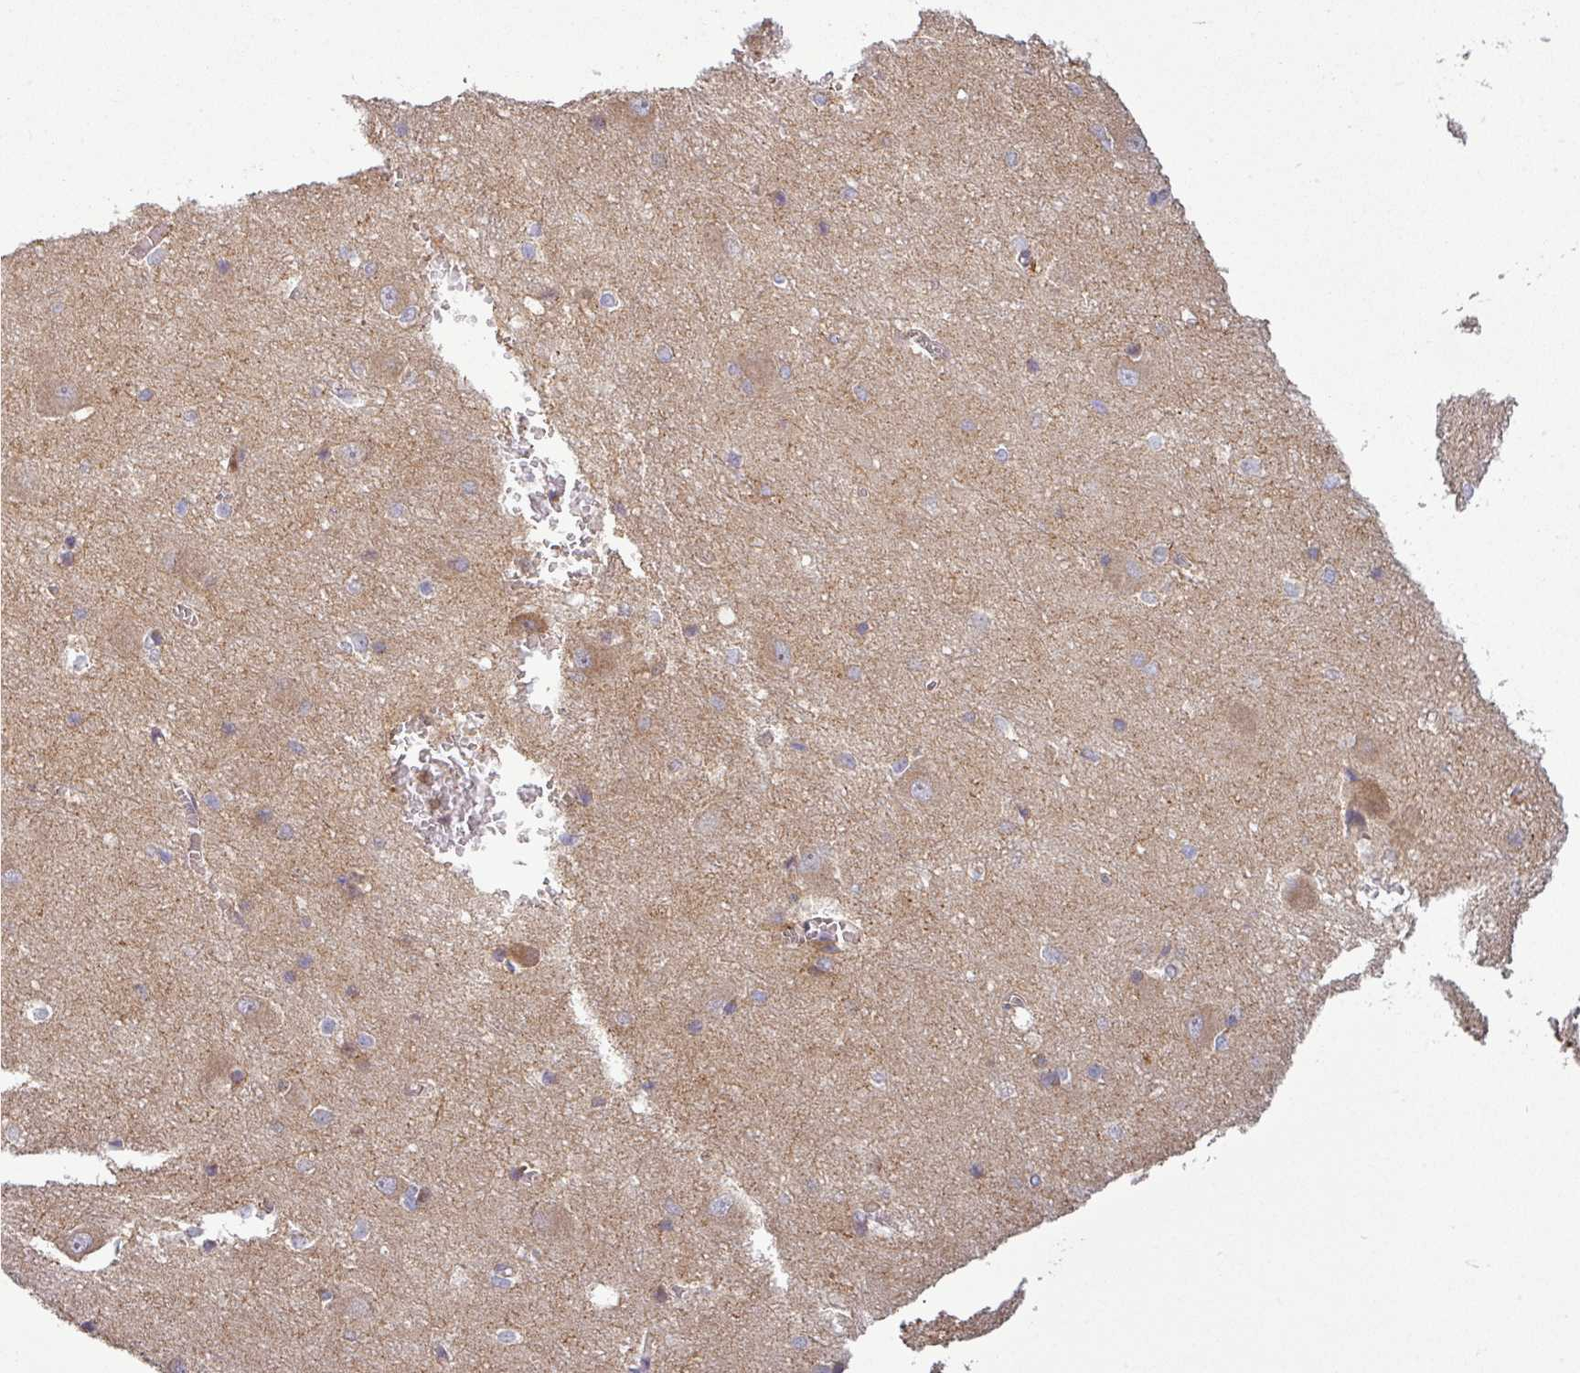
{"staining": {"intensity": "negative", "quantity": "none", "location": "none"}, "tissue": "hippocampus", "cell_type": "Glial cells", "image_type": "normal", "snomed": [{"axis": "morphology", "description": "Normal tissue, NOS"}, {"axis": "topography", "description": "Hippocampus"}], "caption": "A photomicrograph of hippocampus stained for a protein demonstrates no brown staining in glial cells. Brightfield microscopy of immunohistochemistry (IHC) stained with DAB (brown) and hematoxylin (blue), captured at high magnification.", "gene": "PAPLN", "patient": {"sex": "female", "age": 64}}